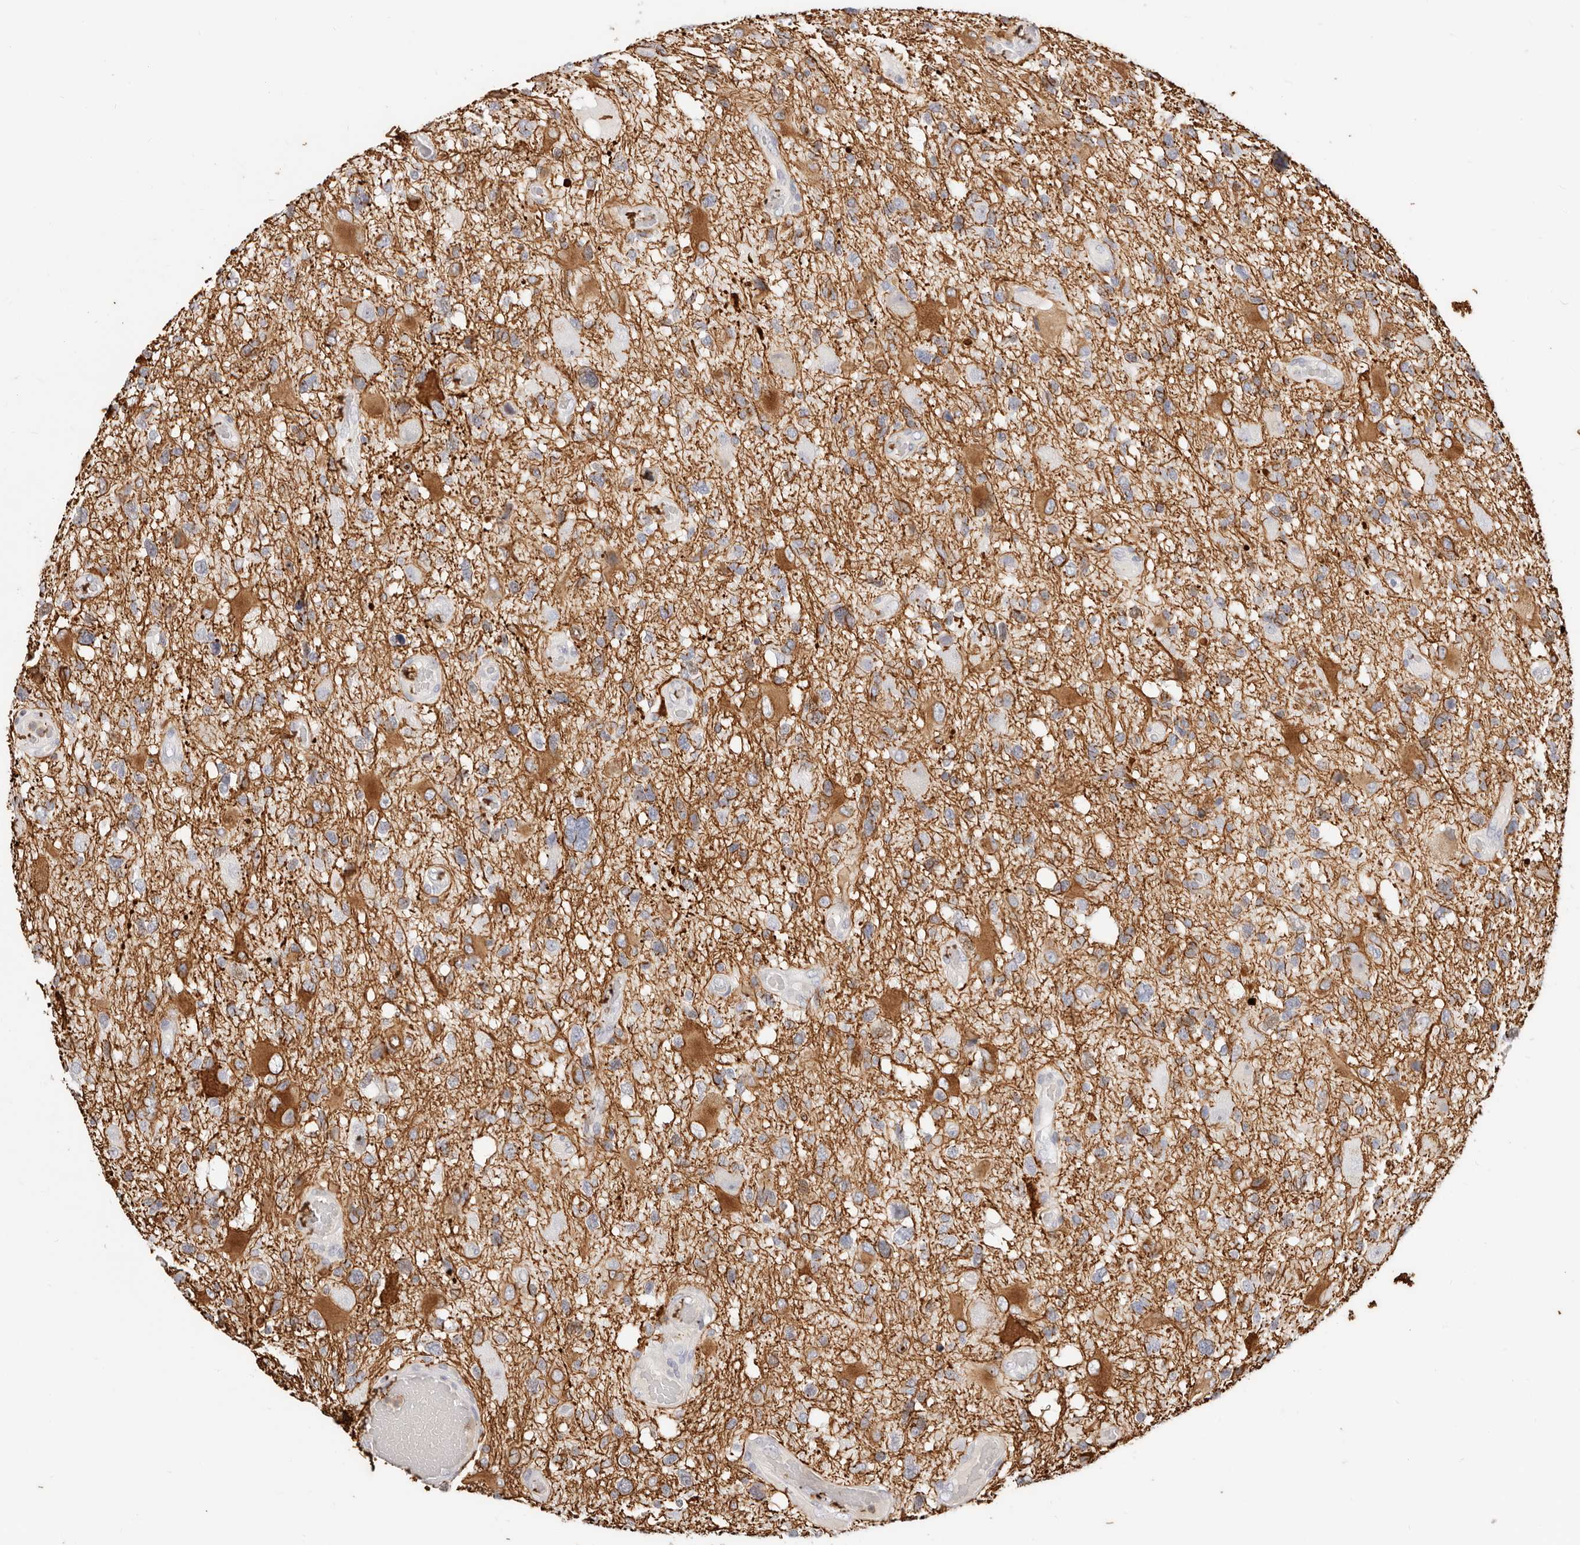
{"staining": {"intensity": "moderate", "quantity": "<25%", "location": "cytoplasmic/membranous"}, "tissue": "glioma", "cell_type": "Tumor cells", "image_type": "cancer", "snomed": [{"axis": "morphology", "description": "Glioma, malignant, High grade"}, {"axis": "topography", "description": "Brain"}], "caption": "A brown stain shows moderate cytoplasmic/membranous staining of a protein in human malignant glioma (high-grade) tumor cells.", "gene": "ASCL1", "patient": {"sex": "male", "age": 33}}